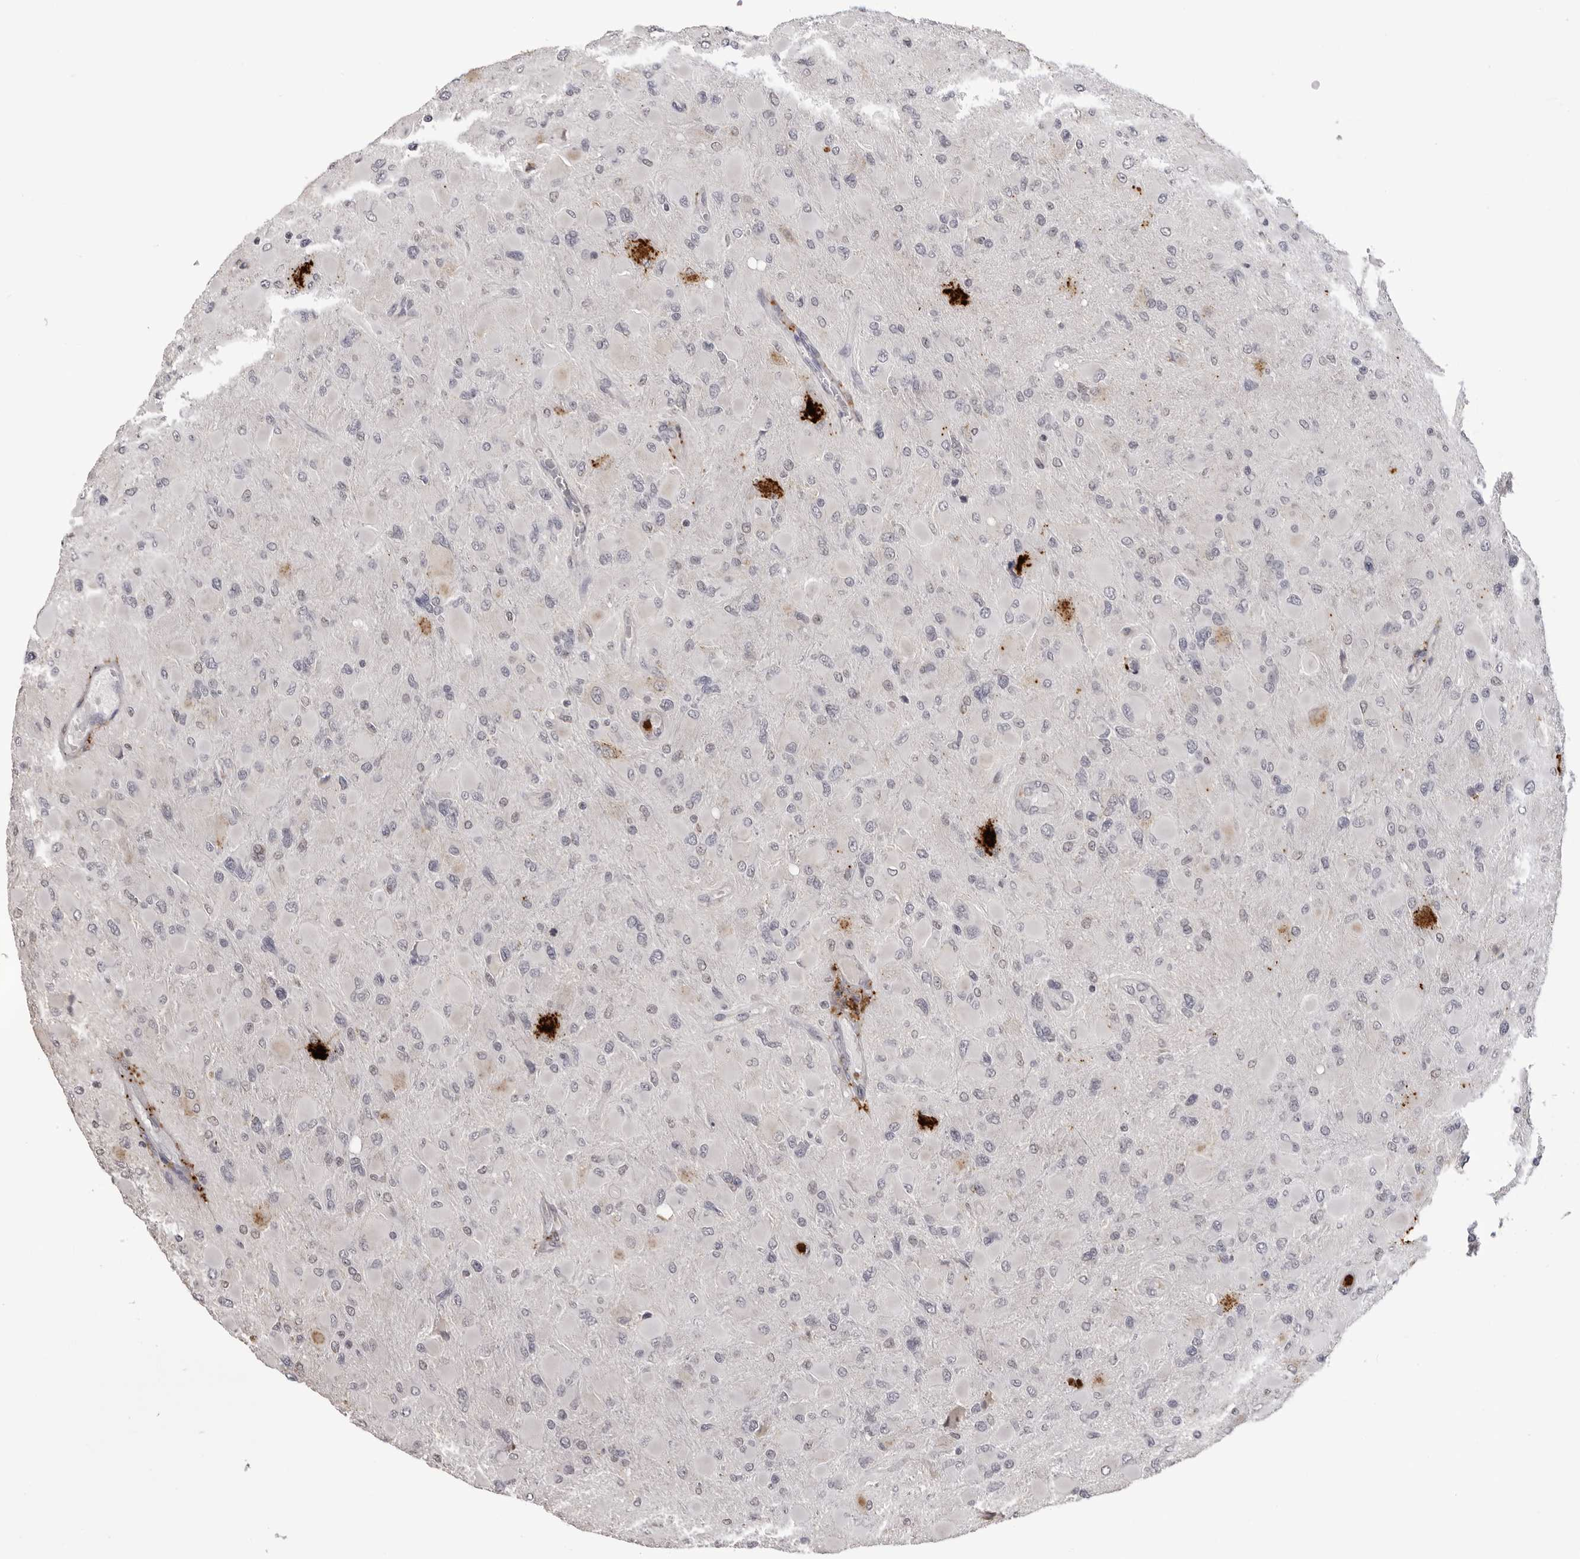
{"staining": {"intensity": "negative", "quantity": "none", "location": "none"}, "tissue": "glioma", "cell_type": "Tumor cells", "image_type": "cancer", "snomed": [{"axis": "morphology", "description": "Glioma, malignant, High grade"}, {"axis": "topography", "description": "Cerebral cortex"}], "caption": "DAB (3,3'-diaminobenzidine) immunohistochemical staining of high-grade glioma (malignant) exhibits no significant positivity in tumor cells.", "gene": "IL31", "patient": {"sex": "female", "age": 36}}